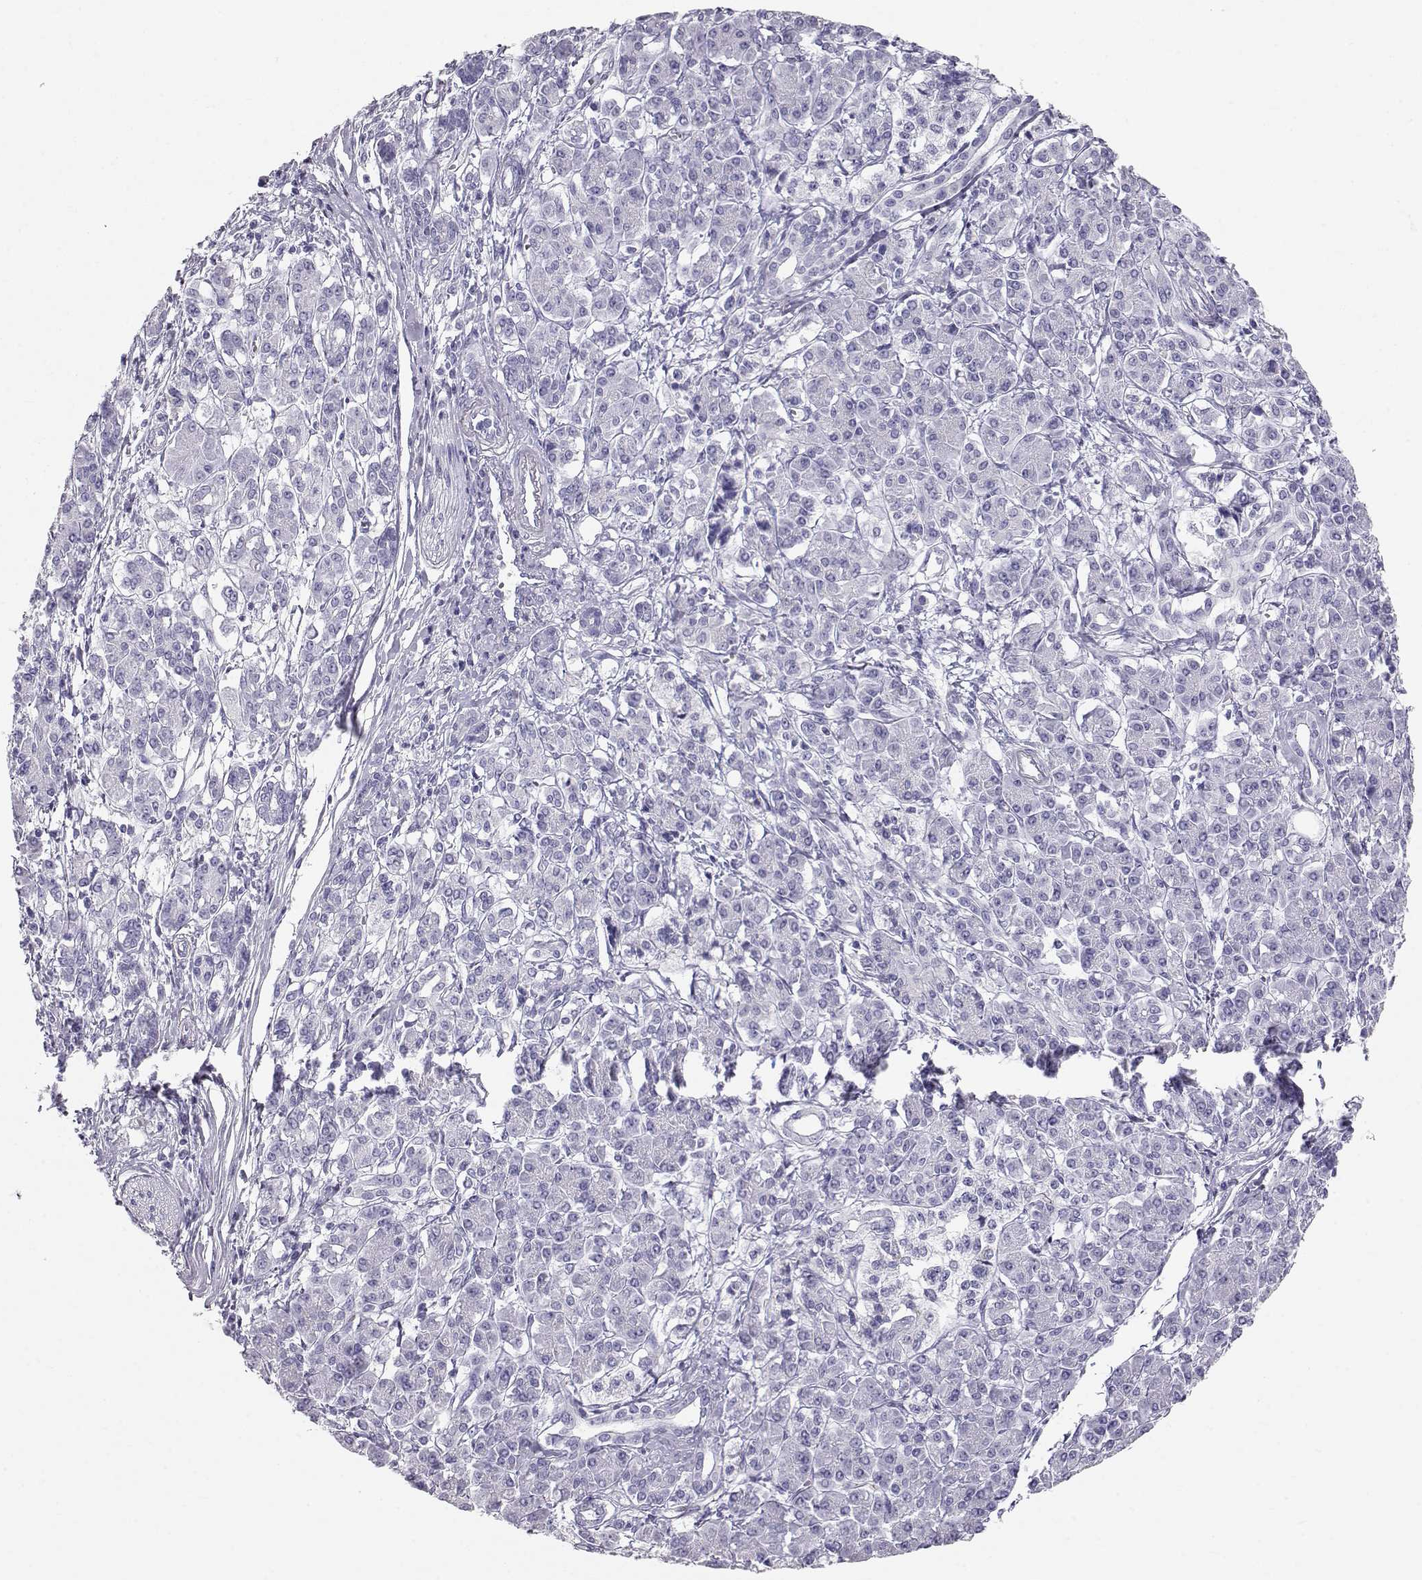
{"staining": {"intensity": "negative", "quantity": "none", "location": "none"}, "tissue": "pancreatic cancer", "cell_type": "Tumor cells", "image_type": "cancer", "snomed": [{"axis": "morphology", "description": "Adenocarcinoma, NOS"}, {"axis": "topography", "description": "Pancreas"}], "caption": "A micrograph of human pancreatic cancer (adenocarcinoma) is negative for staining in tumor cells.", "gene": "RD3", "patient": {"sex": "female", "age": 68}}